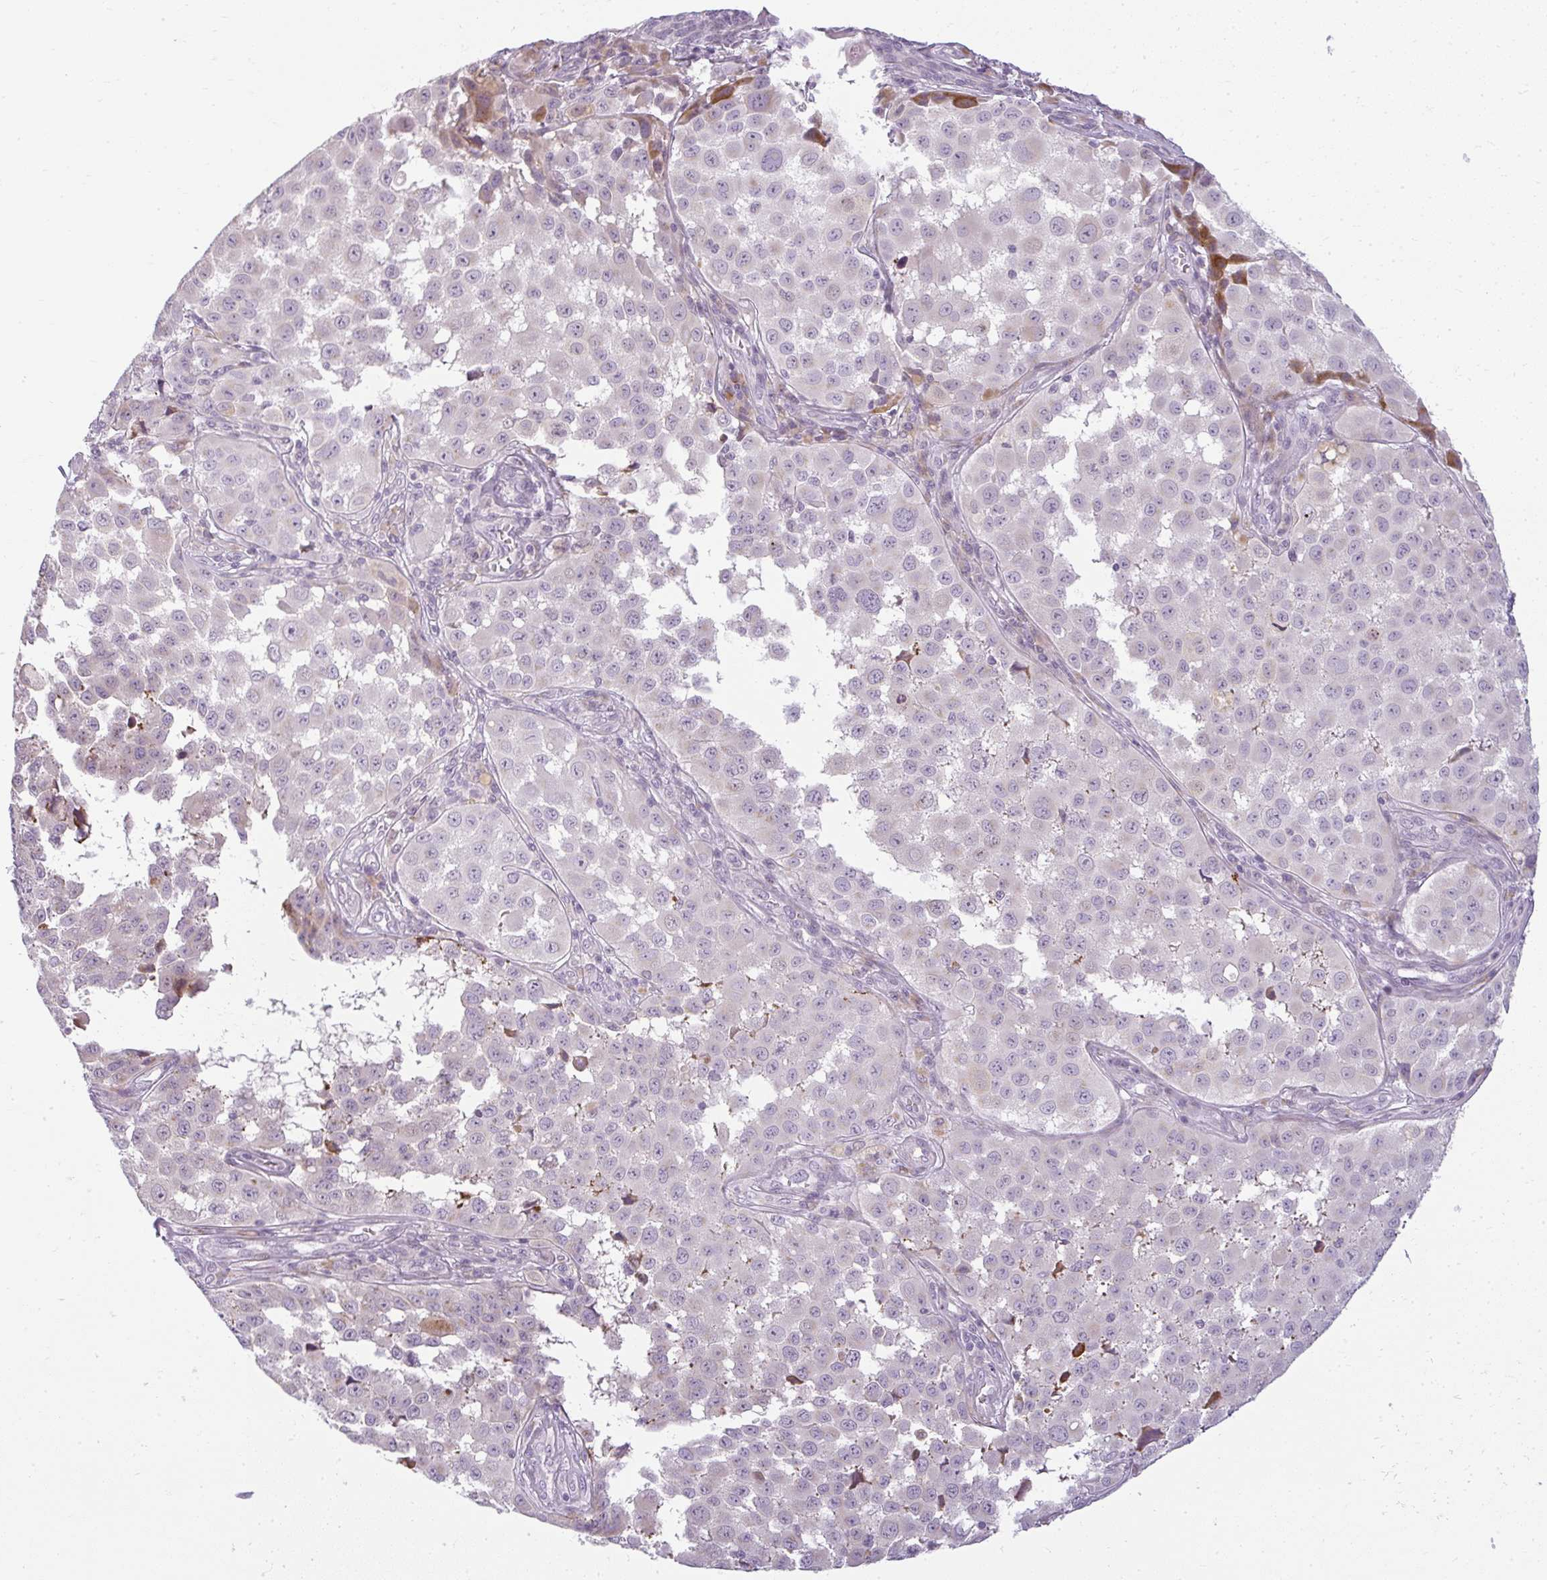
{"staining": {"intensity": "negative", "quantity": "none", "location": "none"}, "tissue": "melanoma", "cell_type": "Tumor cells", "image_type": "cancer", "snomed": [{"axis": "morphology", "description": "Malignant melanoma, NOS"}, {"axis": "topography", "description": "Skin"}], "caption": "This is an IHC histopathology image of melanoma. There is no staining in tumor cells.", "gene": "ZFYVE26", "patient": {"sex": "male", "age": 64}}